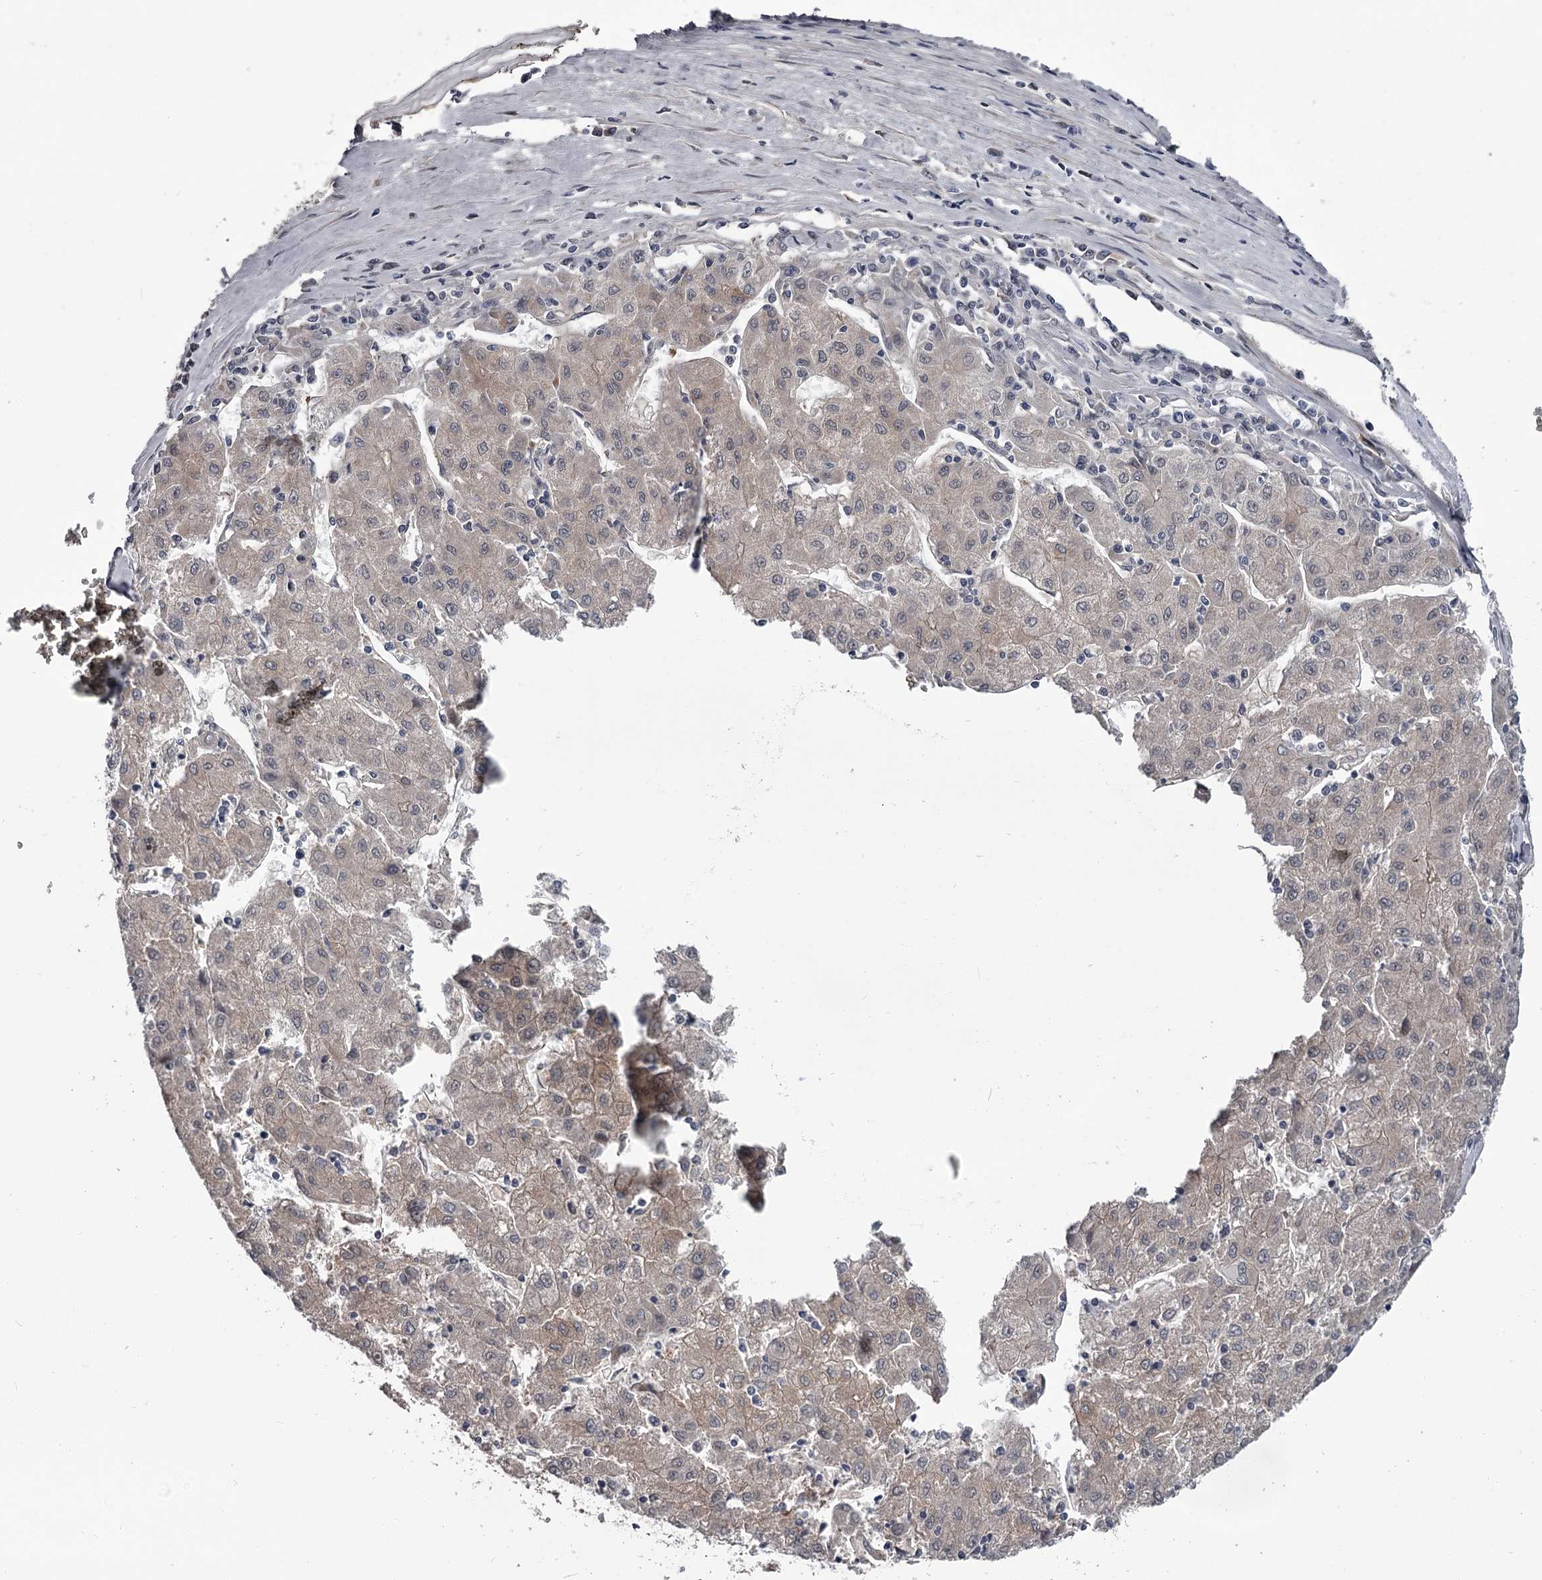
{"staining": {"intensity": "negative", "quantity": "none", "location": "none"}, "tissue": "liver cancer", "cell_type": "Tumor cells", "image_type": "cancer", "snomed": [{"axis": "morphology", "description": "Carcinoma, Hepatocellular, NOS"}, {"axis": "topography", "description": "Liver"}], "caption": "There is no significant staining in tumor cells of liver cancer (hepatocellular carcinoma). (Brightfield microscopy of DAB immunohistochemistry (IHC) at high magnification).", "gene": "PRPF40B", "patient": {"sex": "male", "age": 72}}